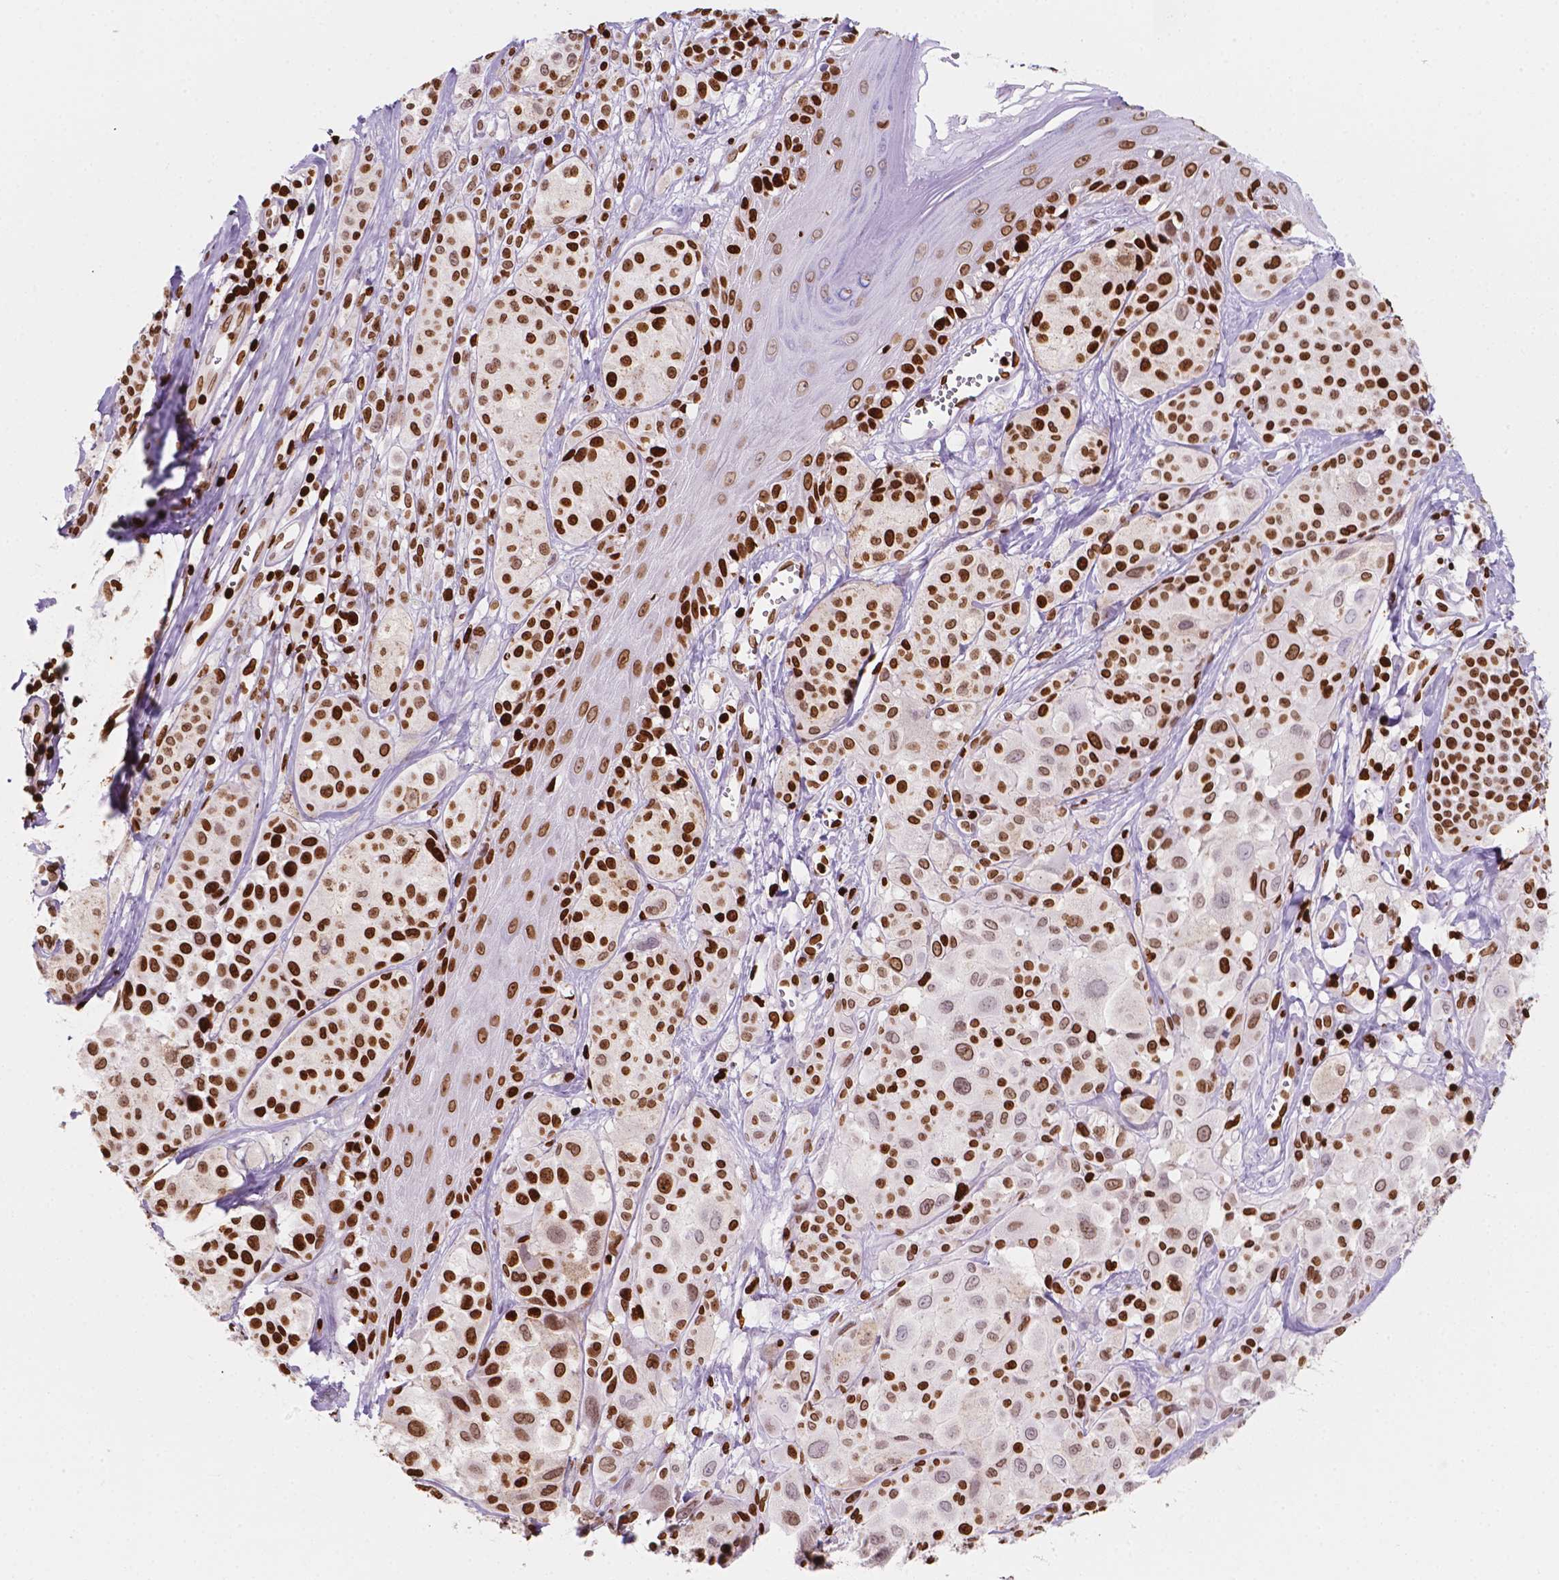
{"staining": {"intensity": "strong", "quantity": ">75%", "location": "nuclear"}, "tissue": "melanoma", "cell_type": "Tumor cells", "image_type": "cancer", "snomed": [{"axis": "morphology", "description": "Malignant melanoma, NOS"}, {"axis": "topography", "description": "Skin"}], "caption": "A high amount of strong nuclear positivity is appreciated in about >75% of tumor cells in melanoma tissue. (Brightfield microscopy of DAB IHC at high magnification).", "gene": "CBY3", "patient": {"sex": "male", "age": 77}}